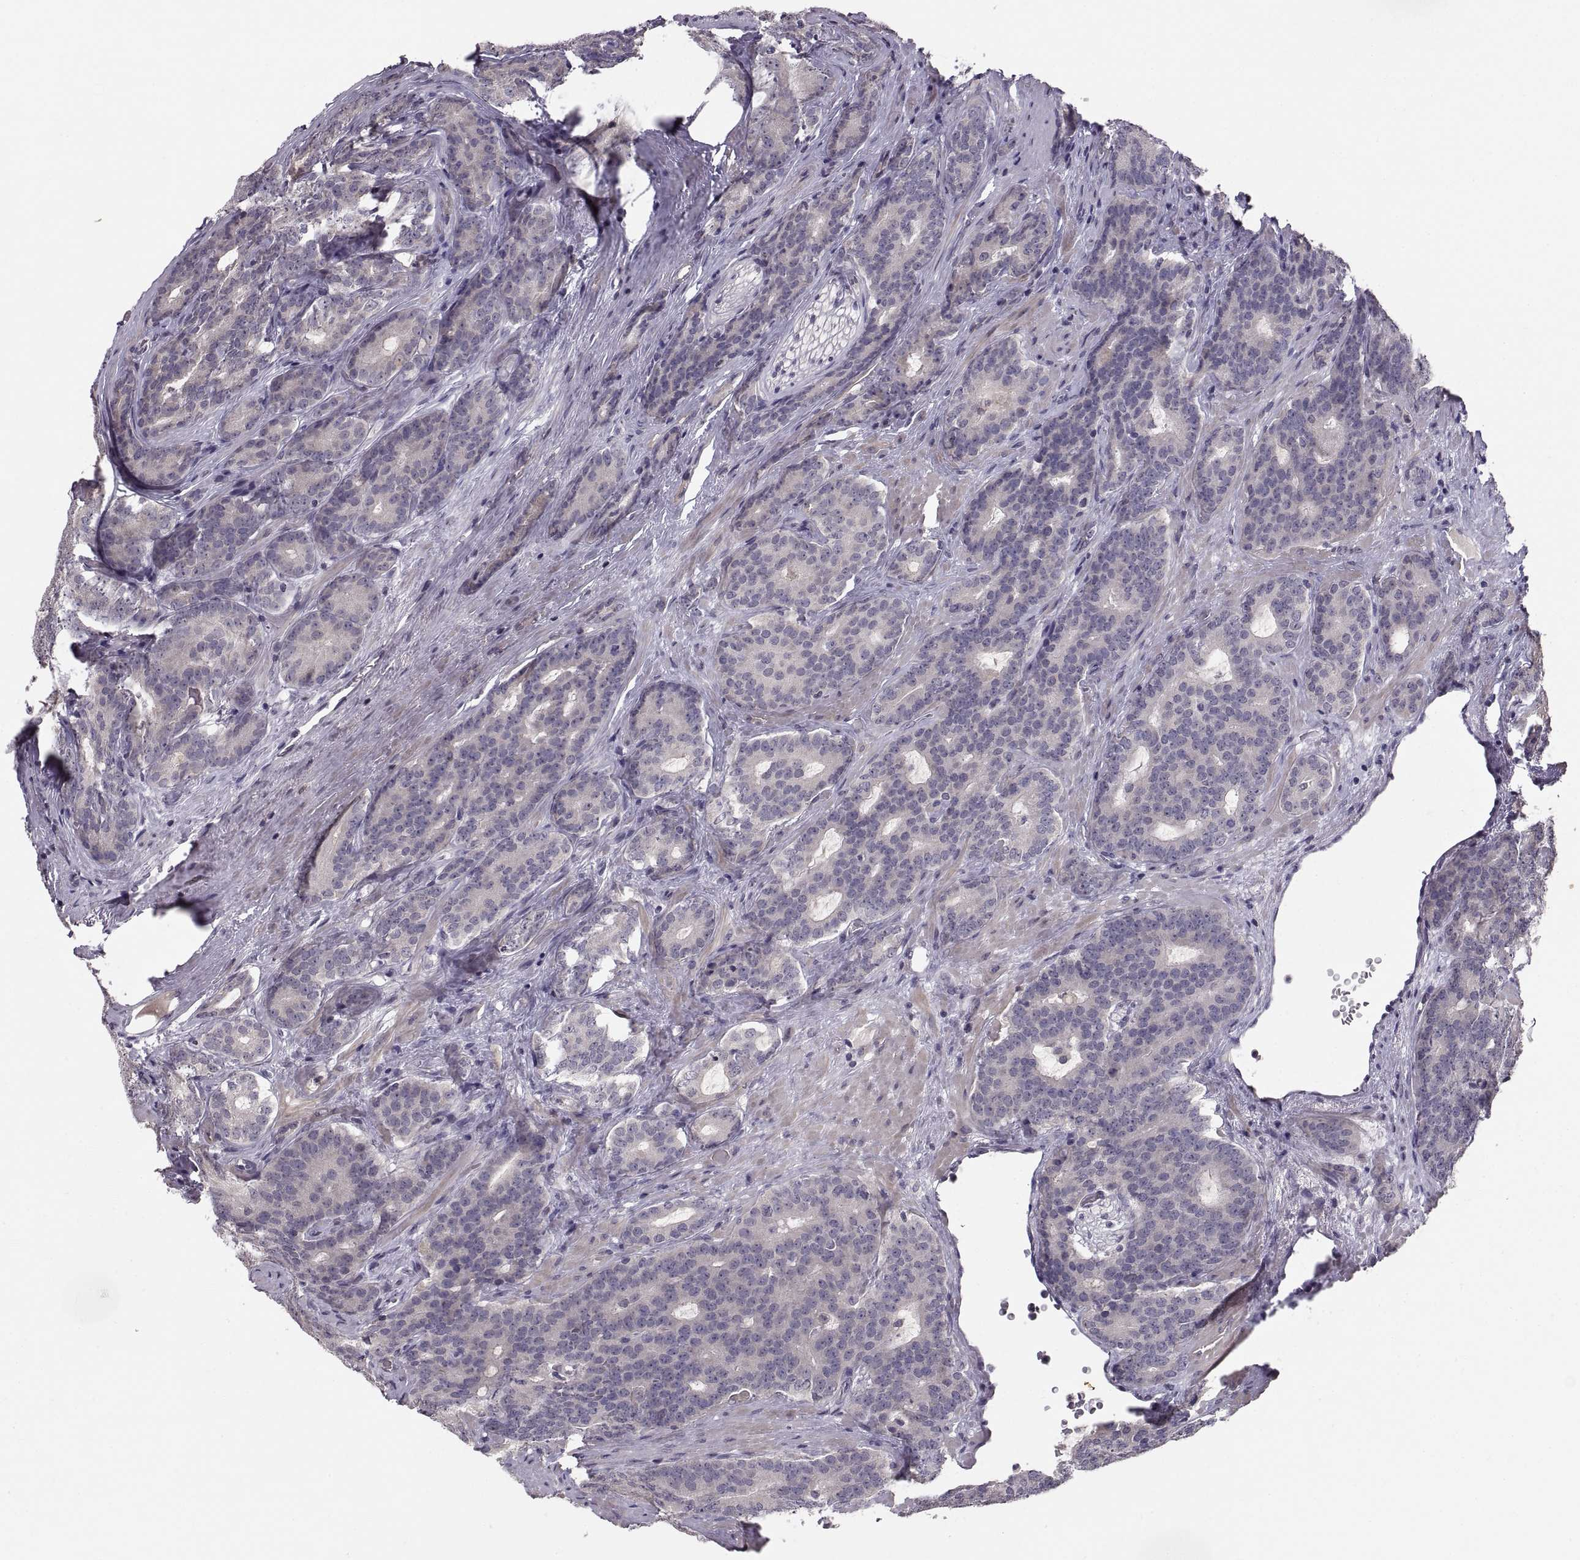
{"staining": {"intensity": "negative", "quantity": "none", "location": "none"}, "tissue": "prostate cancer", "cell_type": "Tumor cells", "image_type": "cancer", "snomed": [{"axis": "morphology", "description": "Adenocarcinoma, NOS"}, {"axis": "topography", "description": "Prostate"}], "caption": "This is an IHC micrograph of prostate adenocarcinoma. There is no positivity in tumor cells.", "gene": "PAX2", "patient": {"sex": "male", "age": 71}}